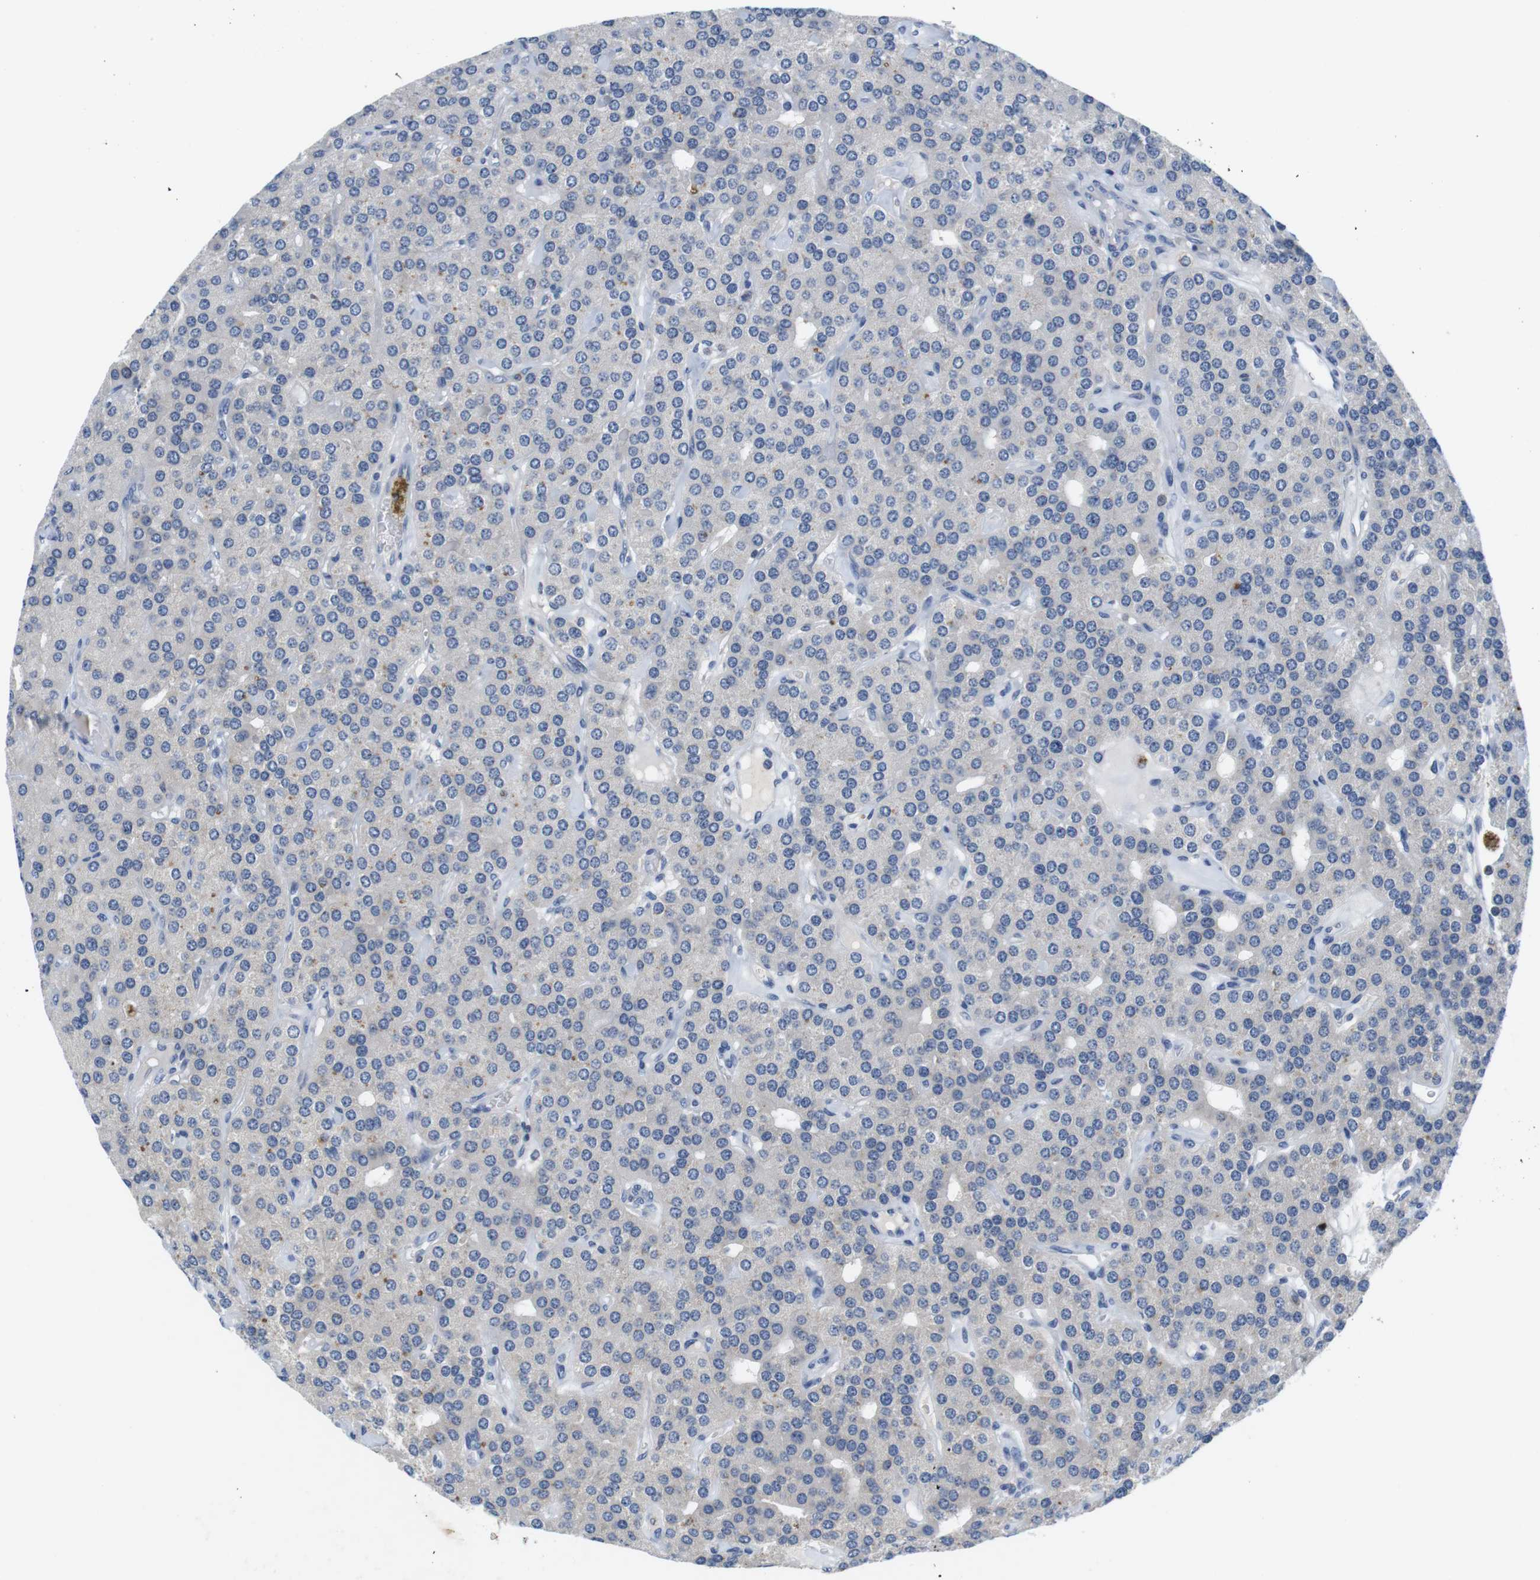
{"staining": {"intensity": "negative", "quantity": "none", "location": "none"}, "tissue": "parathyroid gland", "cell_type": "Glandular cells", "image_type": "normal", "snomed": [{"axis": "morphology", "description": "Normal tissue, NOS"}, {"axis": "morphology", "description": "Adenoma, NOS"}, {"axis": "topography", "description": "Parathyroid gland"}], "caption": "Histopathology image shows no protein staining in glandular cells of benign parathyroid gland.", "gene": "CNGA2", "patient": {"sex": "female", "age": 86}}